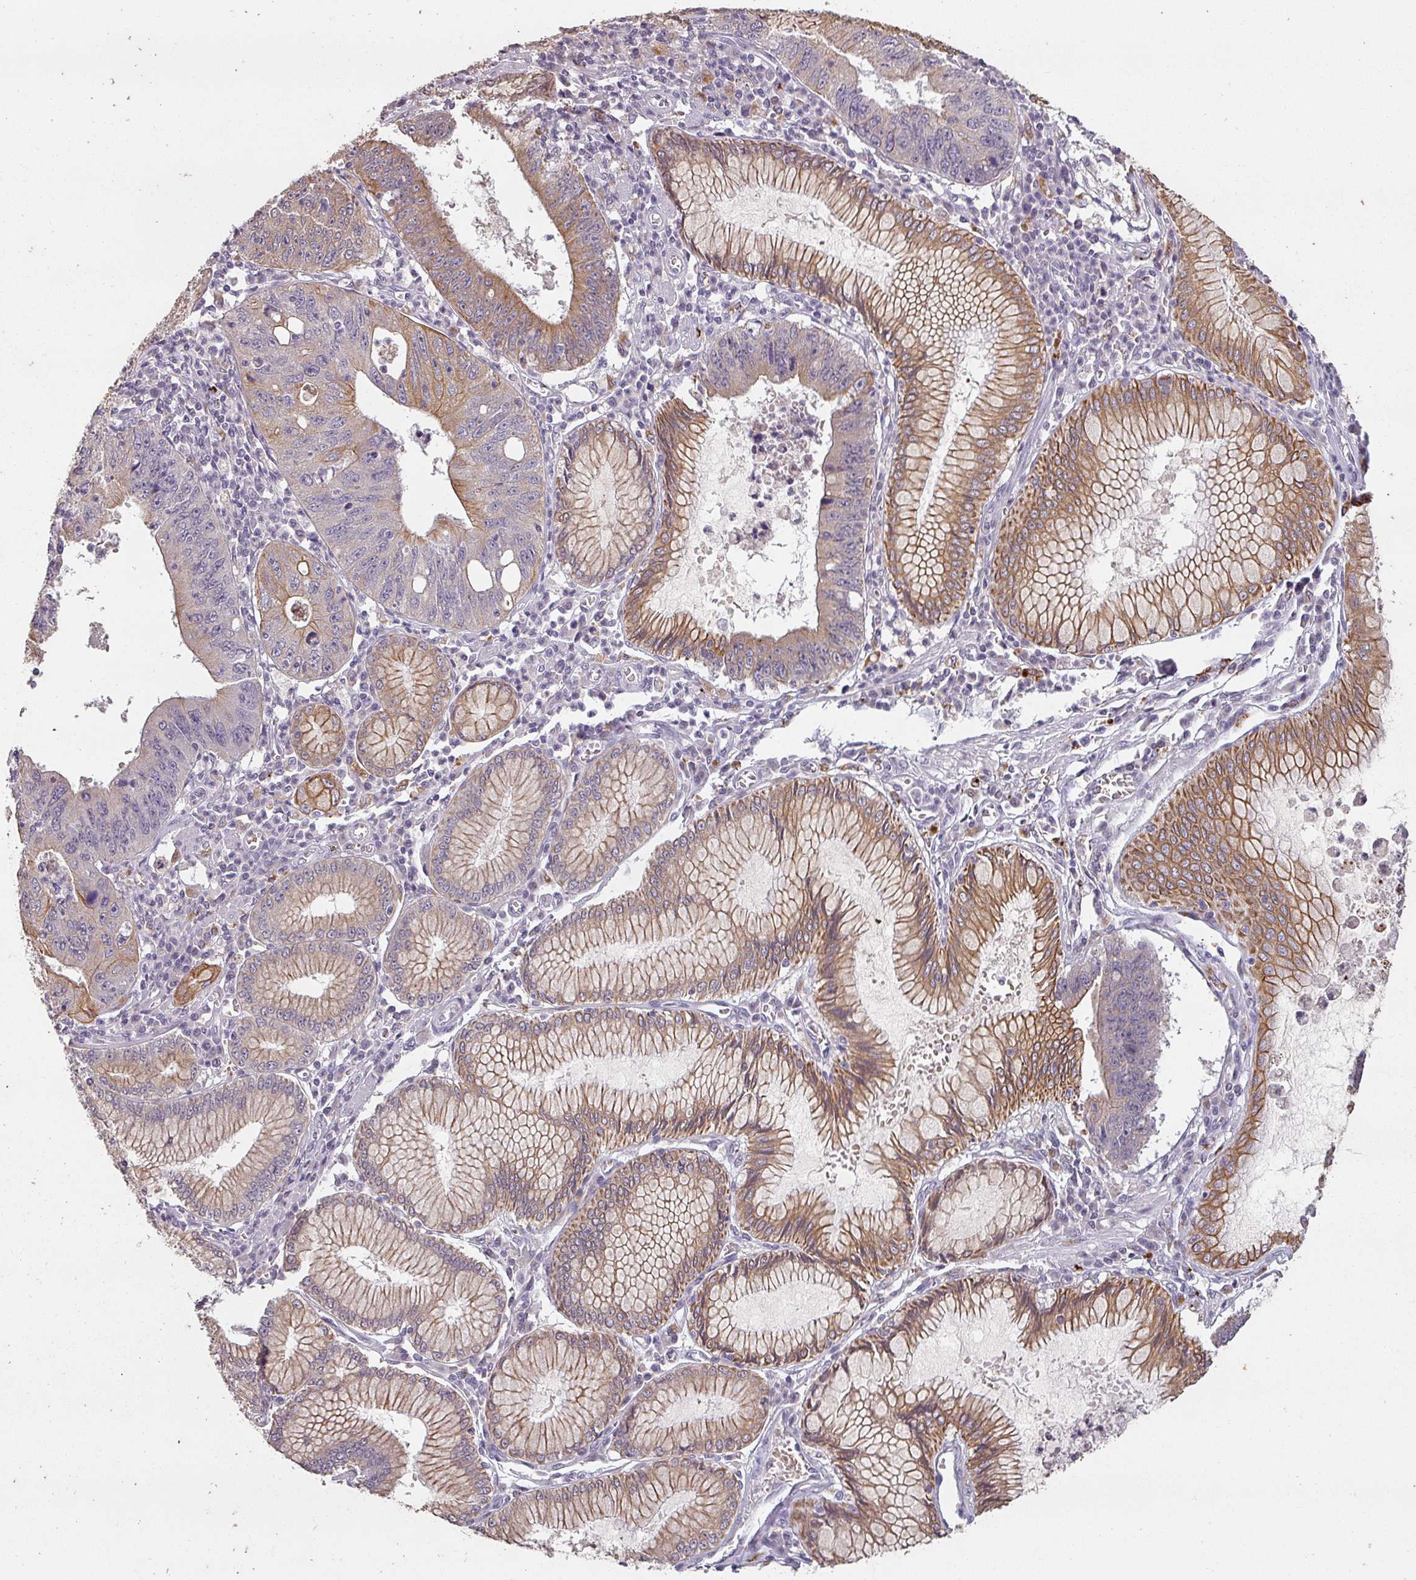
{"staining": {"intensity": "moderate", "quantity": "25%-75%", "location": "cytoplasmic/membranous"}, "tissue": "stomach cancer", "cell_type": "Tumor cells", "image_type": "cancer", "snomed": [{"axis": "morphology", "description": "Adenocarcinoma, NOS"}, {"axis": "topography", "description": "Stomach"}], "caption": "Immunohistochemistry (IHC) micrograph of human adenocarcinoma (stomach) stained for a protein (brown), which exhibits medium levels of moderate cytoplasmic/membranous expression in approximately 25%-75% of tumor cells.", "gene": "LYPLA1", "patient": {"sex": "male", "age": 59}}